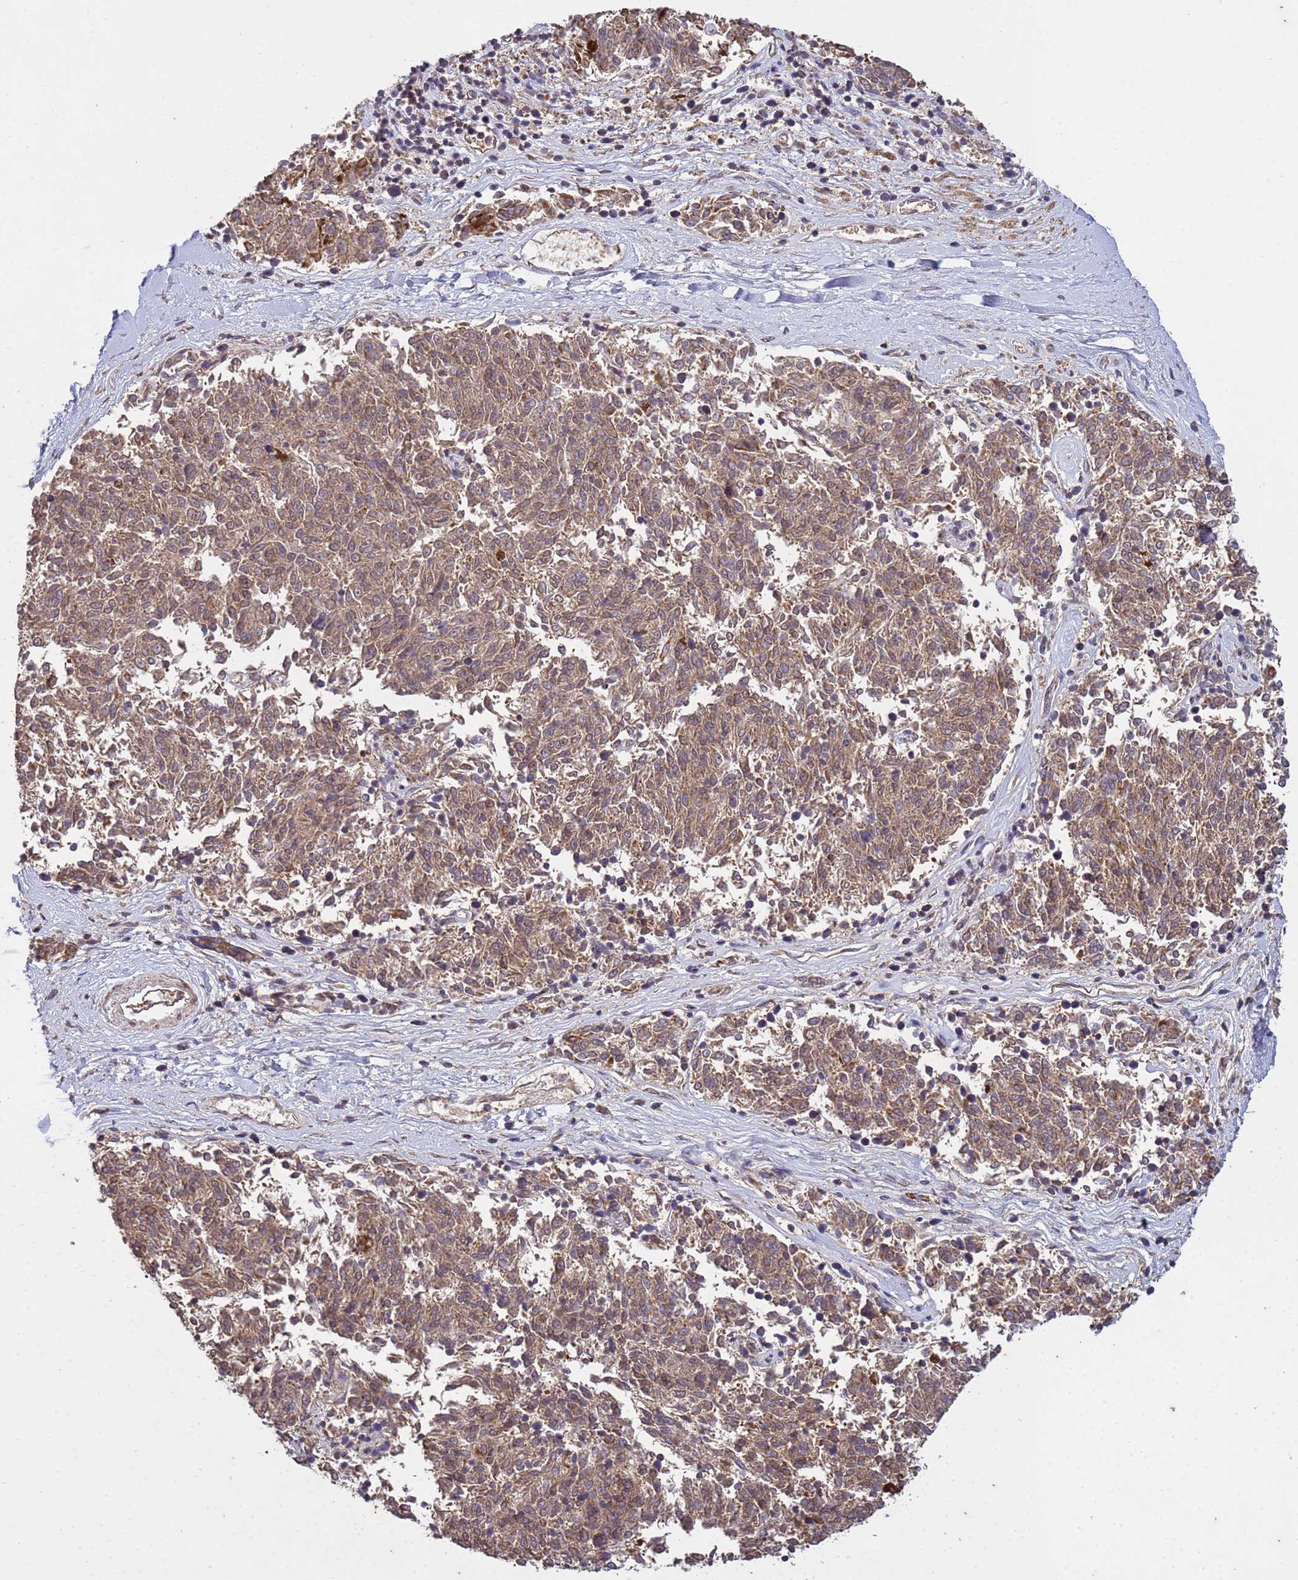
{"staining": {"intensity": "moderate", "quantity": ">75%", "location": "cytoplasmic/membranous"}, "tissue": "melanoma", "cell_type": "Tumor cells", "image_type": "cancer", "snomed": [{"axis": "morphology", "description": "Malignant melanoma, NOS"}, {"axis": "topography", "description": "Skin"}], "caption": "DAB (3,3'-diaminobenzidine) immunohistochemical staining of malignant melanoma displays moderate cytoplasmic/membranous protein staining in about >75% of tumor cells.", "gene": "P2RX7", "patient": {"sex": "female", "age": 72}}